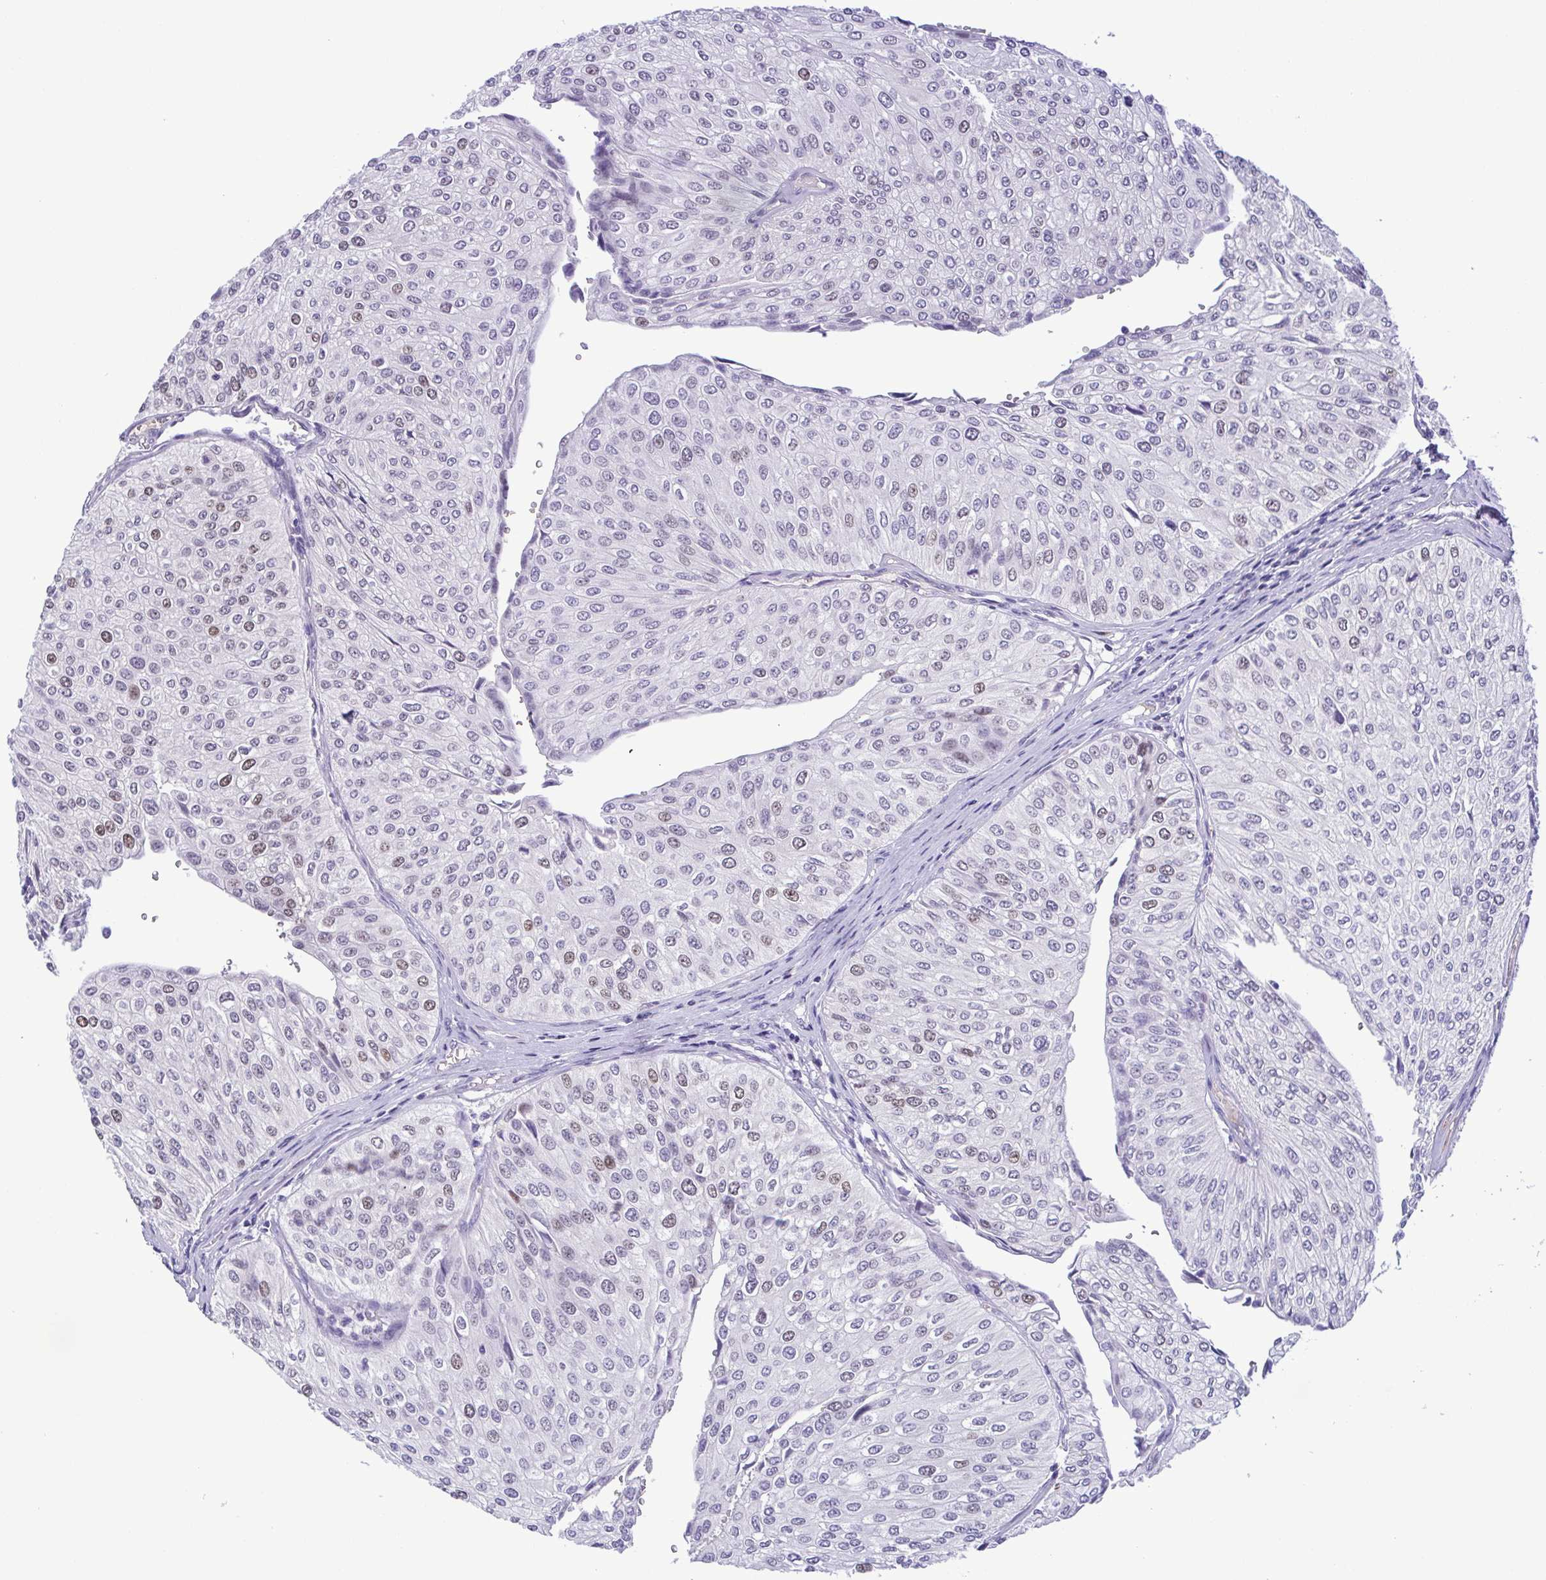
{"staining": {"intensity": "moderate", "quantity": "<25%", "location": "nuclear"}, "tissue": "urothelial cancer", "cell_type": "Tumor cells", "image_type": "cancer", "snomed": [{"axis": "morphology", "description": "Urothelial carcinoma, NOS"}, {"axis": "topography", "description": "Urinary bladder"}], "caption": "Moderate nuclear expression is seen in about <25% of tumor cells in urothelial cancer. The protein is stained brown, and the nuclei are stained in blue (DAB (3,3'-diaminobenzidine) IHC with brightfield microscopy, high magnification).", "gene": "TIPIN", "patient": {"sex": "male", "age": 67}}